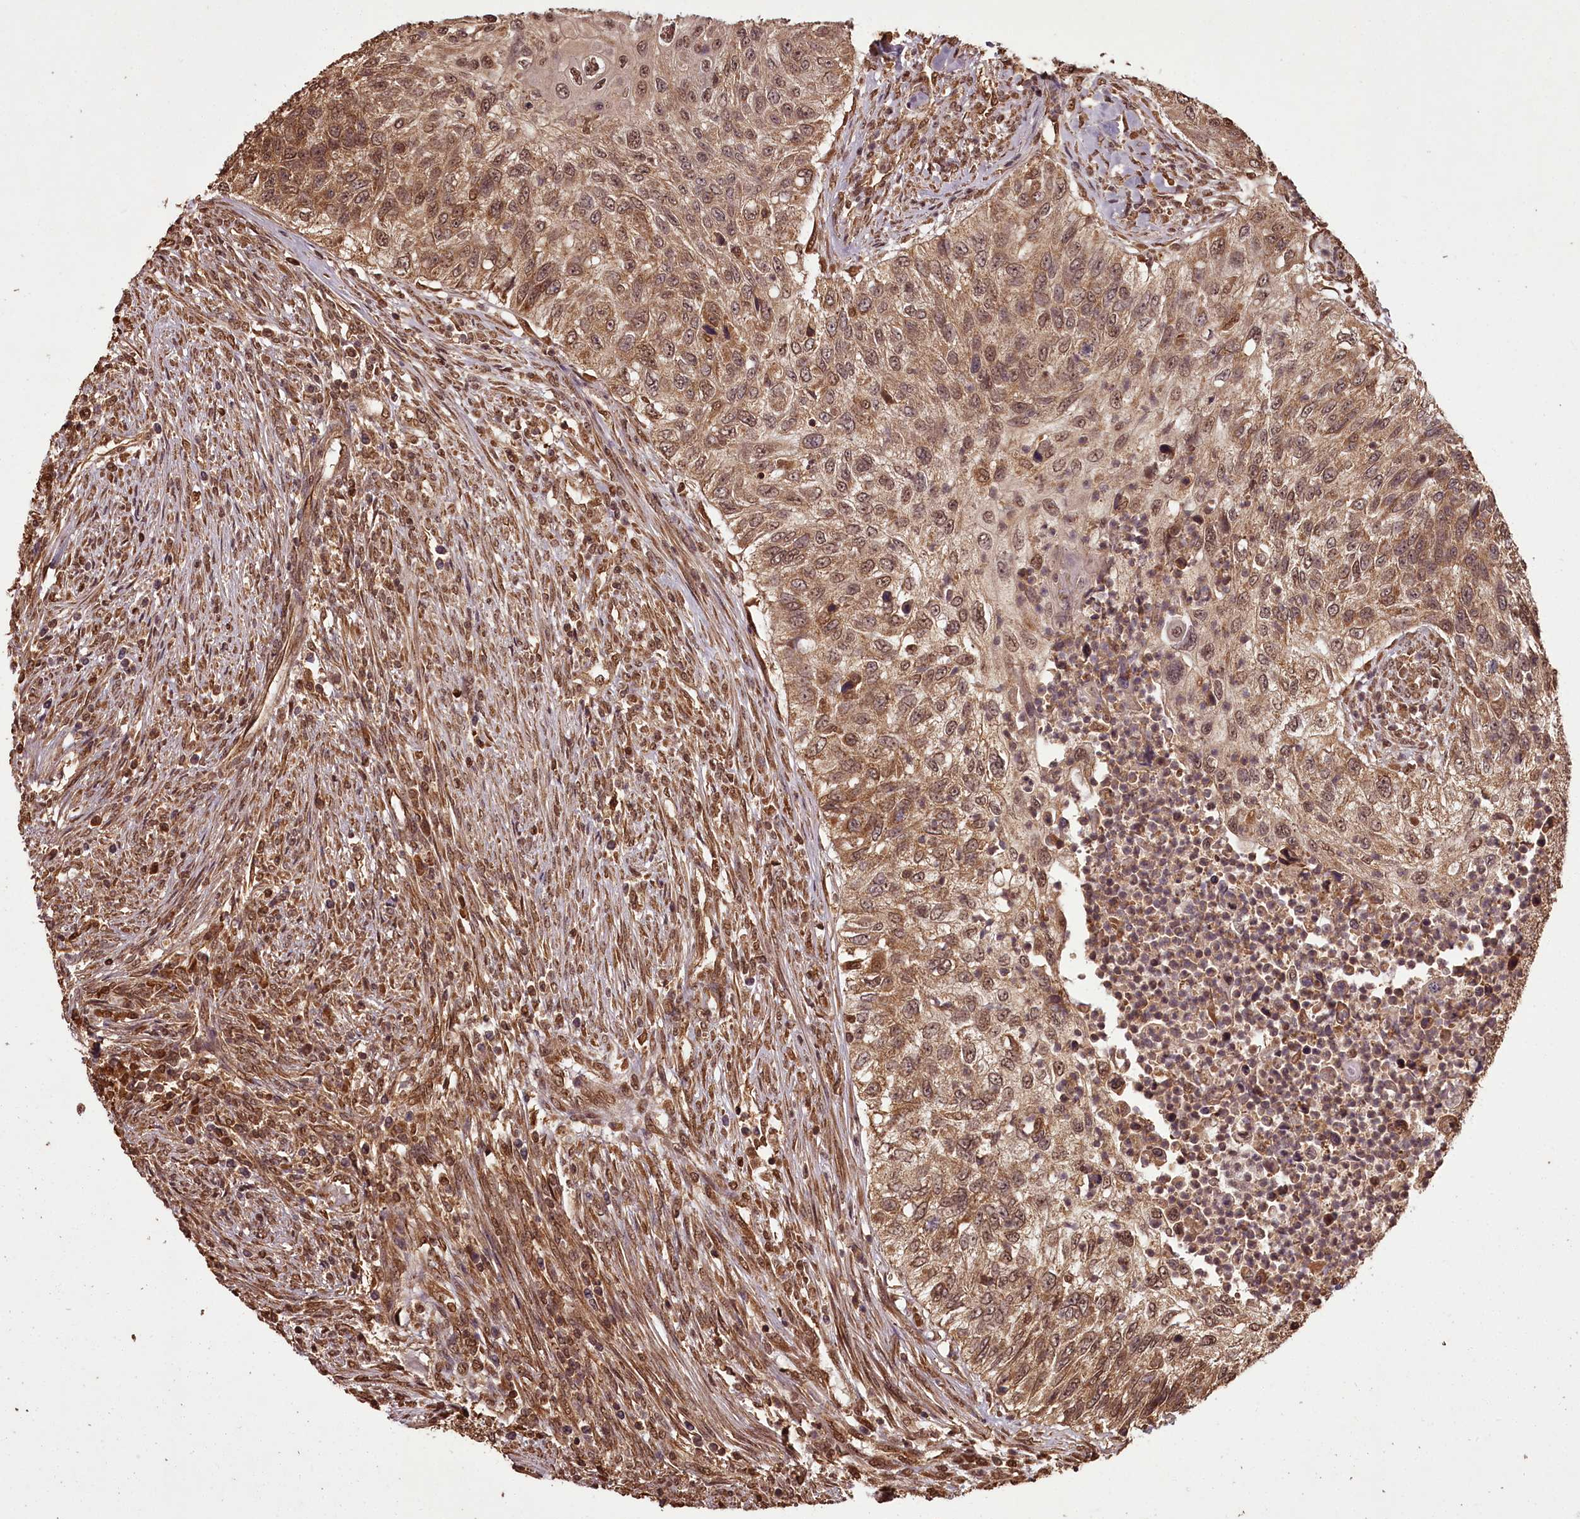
{"staining": {"intensity": "moderate", "quantity": ">75%", "location": "cytoplasmic/membranous,nuclear"}, "tissue": "urothelial cancer", "cell_type": "Tumor cells", "image_type": "cancer", "snomed": [{"axis": "morphology", "description": "Urothelial carcinoma, High grade"}, {"axis": "topography", "description": "Urinary bladder"}], "caption": "High-magnification brightfield microscopy of high-grade urothelial carcinoma stained with DAB (brown) and counterstained with hematoxylin (blue). tumor cells exhibit moderate cytoplasmic/membranous and nuclear staining is seen in approximately>75% of cells.", "gene": "NPRL2", "patient": {"sex": "female", "age": 60}}